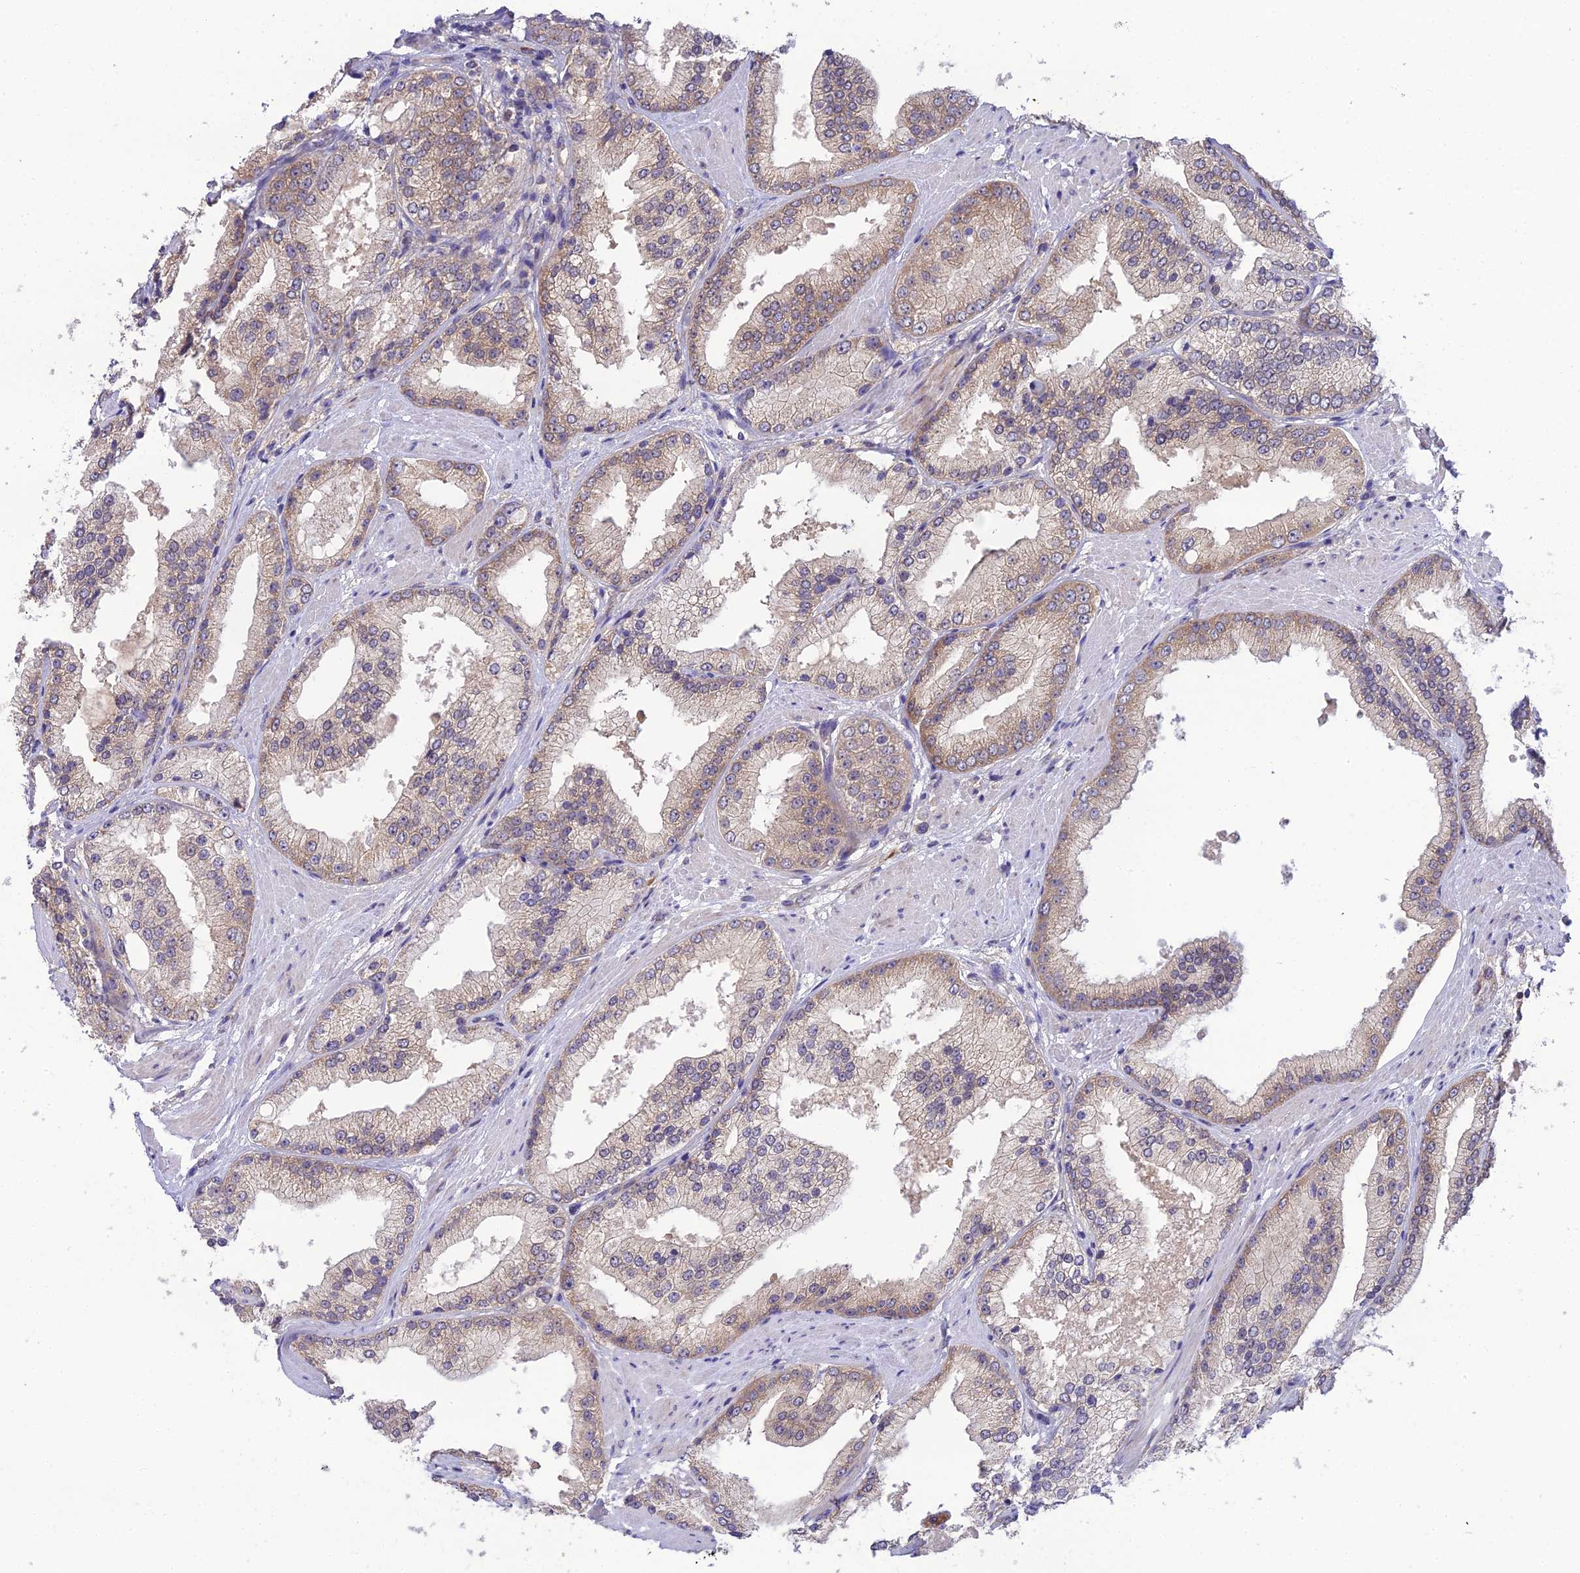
{"staining": {"intensity": "weak", "quantity": "25%-75%", "location": "cytoplasmic/membranous"}, "tissue": "prostate cancer", "cell_type": "Tumor cells", "image_type": "cancer", "snomed": [{"axis": "morphology", "description": "Adenocarcinoma, Low grade"}, {"axis": "topography", "description": "Prostate"}], "caption": "This histopathology image reveals IHC staining of prostate low-grade adenocarcinoma, with low weak cytoplasmic/membranous staining in approximately 25%-75% of tumor cells.", "gene": "CLCN7", "patient": {"sex": "male", "age": 67}}